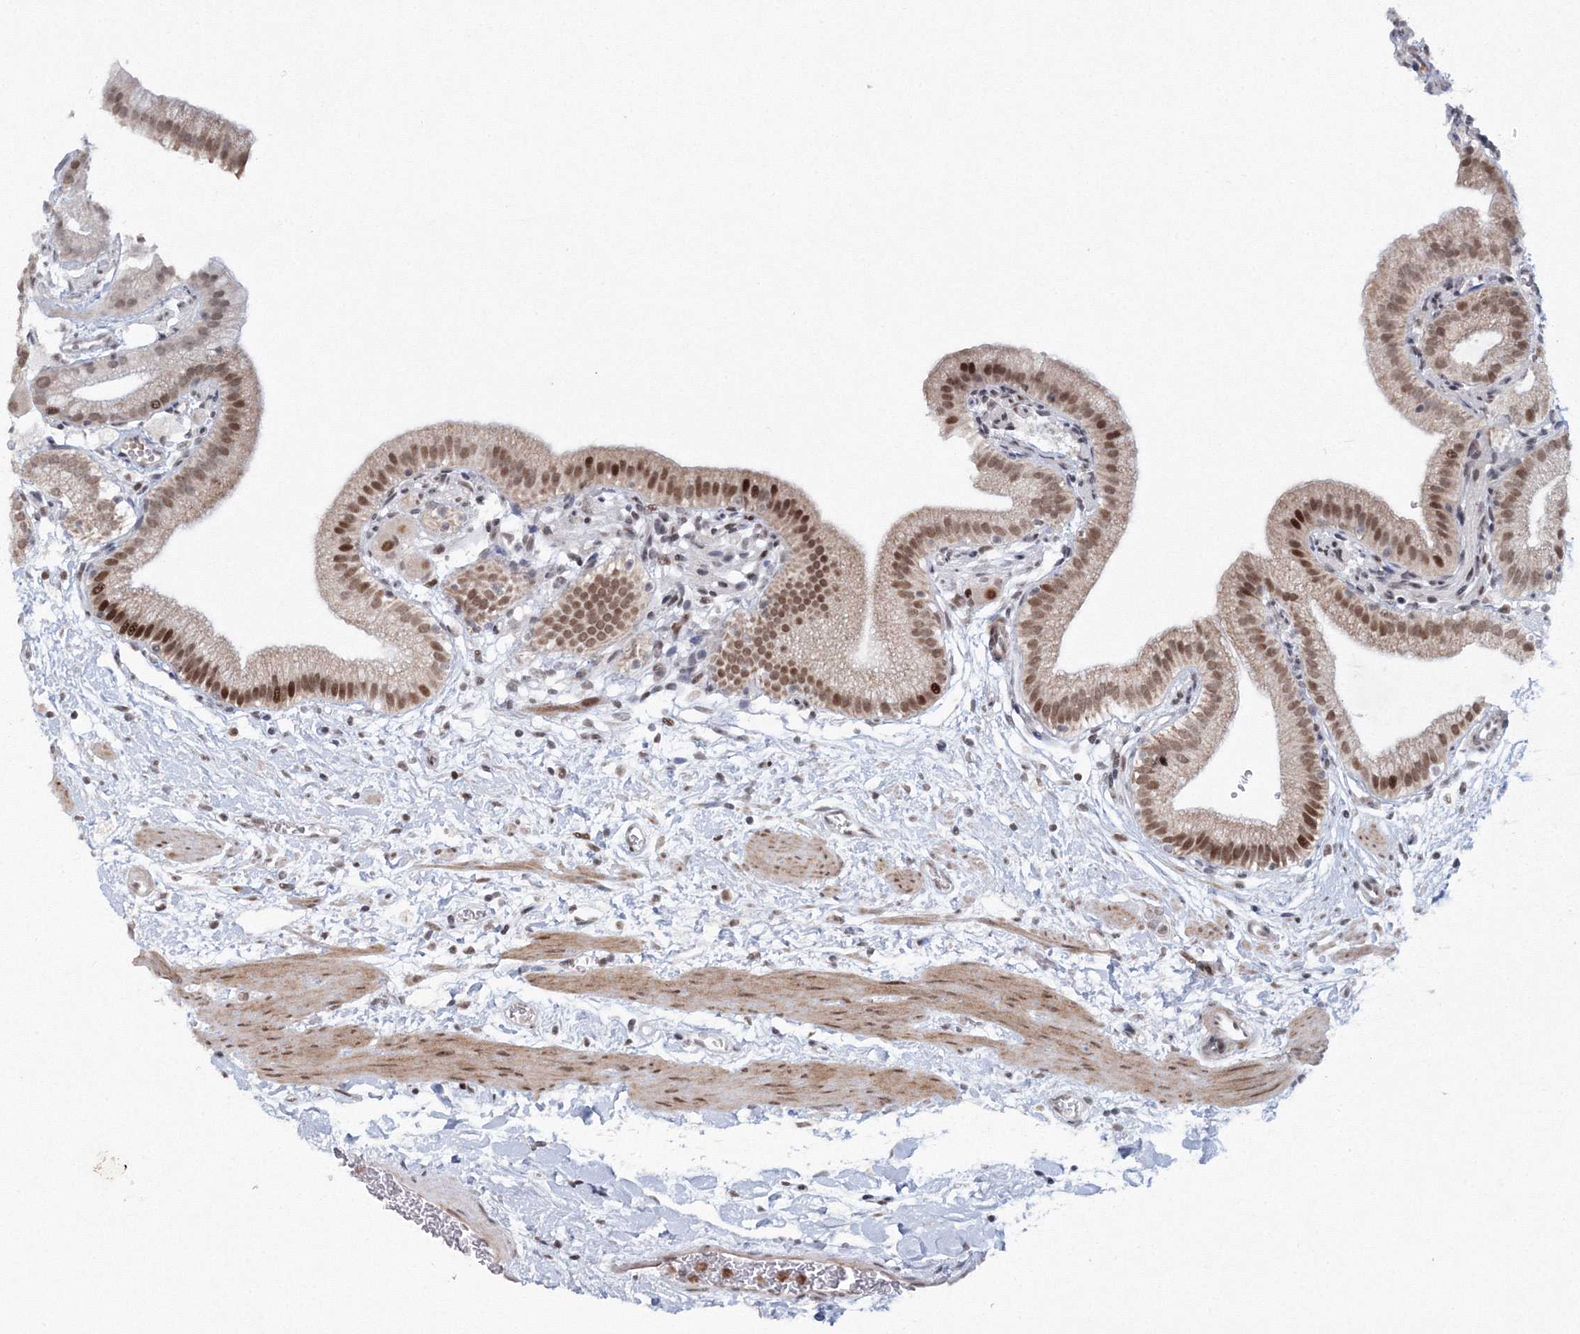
{"staining": {"intensity": "strong", "quantity": "25%-75%", "location": "nuclear"}, "tissue": "gallbladder", "cell_type": "Glandular cells", "image_type": "normal", "snomed": [{"axis": "morphology", "description": "Normal tissue, NOS"}, {"axis": "topography", "description": "Gallbladder"}], "caption": "Brown immunohistochemical staining in benign human gallbladder shows strong nuclear staining in about 25%-75% of glandular cells. (brown staining indicates protein expression, while blue staining denotes nuclei).", "gene": "C3orf33", "patient": {"sex": "male", "age": 55}}